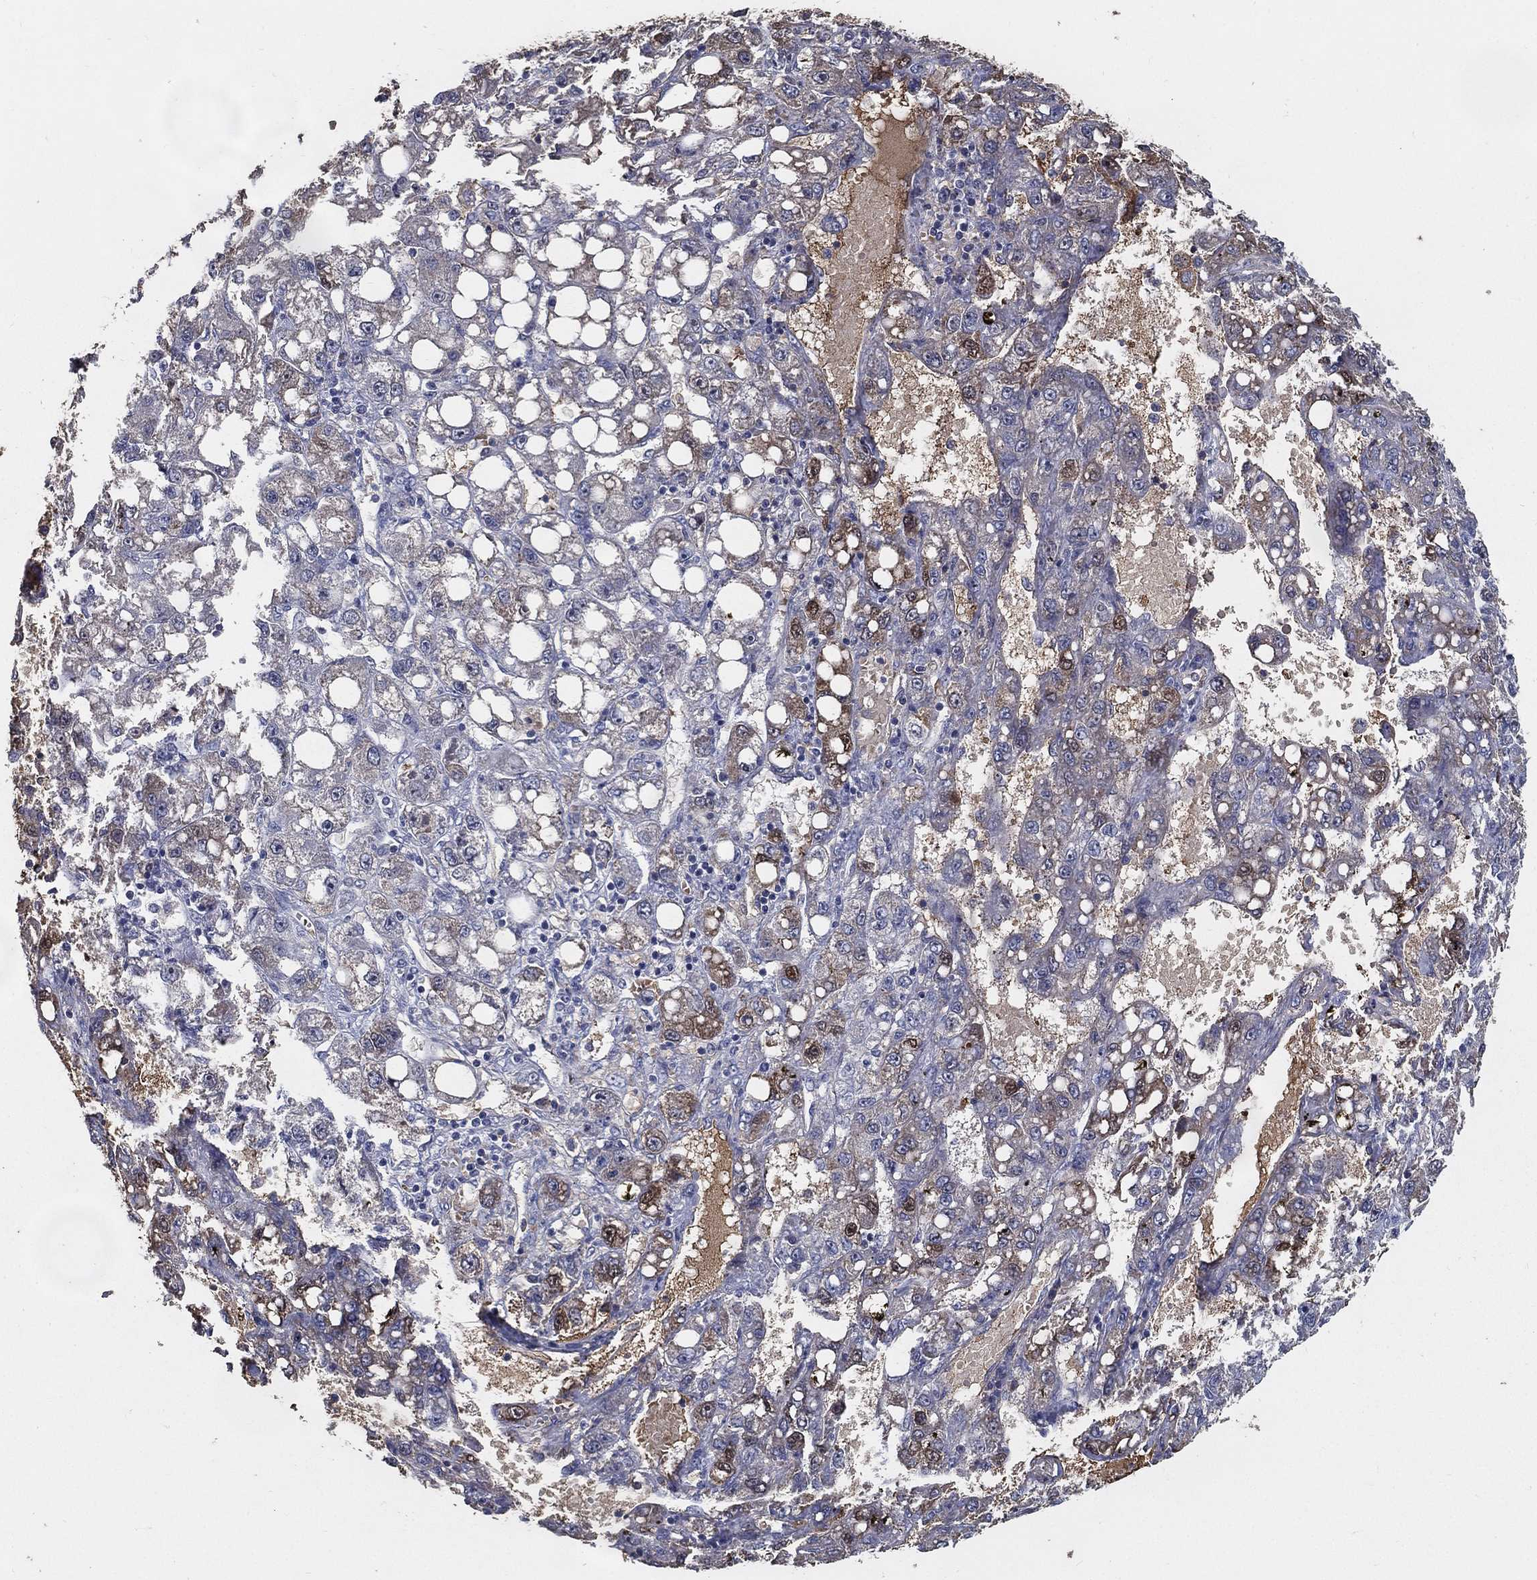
{"staining": {"intensity": "moderate", "quantity": "<25%", "location": "cytoplasmic/membranous"}, "tissue": "liver cancer", "cell_type": "Tumor cells", "image_type": "cancer", "snomed": [{"axis": "morphology", "description": "Carcinoma, Hepatocellular, NOS"}, {"axis": "topography", "description": "Liver"}], "caption": "This is a photomicrograph of IHC staining of liver cancer (hepatocellular carcinoma), which shows moderate expression in the cytoplasmic/membranous of tumor cells.", "gene": "EFNA1", "patient": {"sex": "female", "age": 65}}